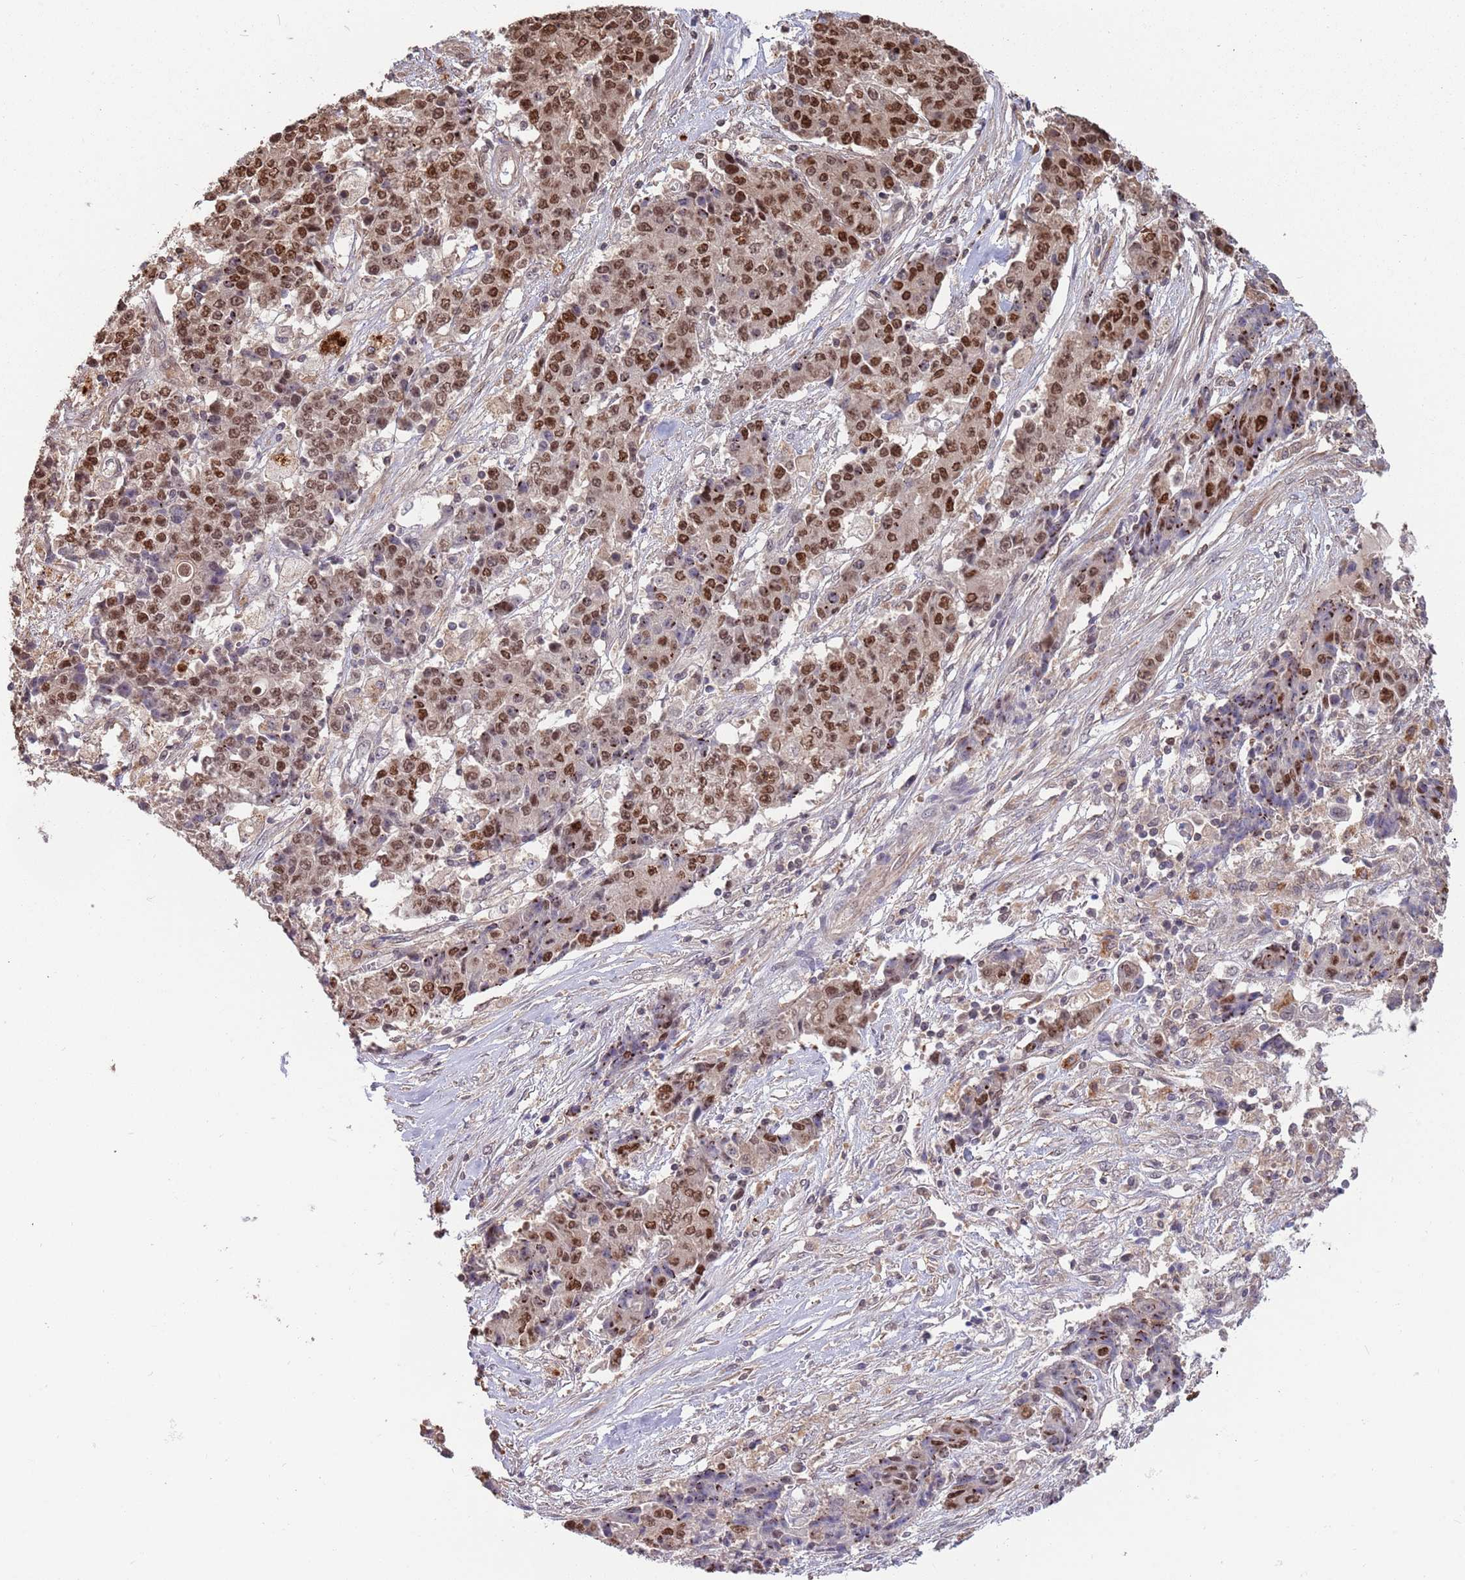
{"staining": {"intensity": "strong", "quantity": ">75%", "location": "nuclear"}, "tissue": "ovarian cancer", "cell_type": "Tumor cells", "image_type": "cancer", "snomed": [{"axis": "morphology", "description": "Carcinoma, endometroid"}, {"axis": "topography", "description": "Ovary"}], "caption": "This photomicrograph shows immunohistochemistry (IHC) staining of human ovarian cancer (endometroid carcinoma), with high strong nuclear staining in approximately >75% of tumor cells.", "gene": "SALL1", "patient": {"sex": "female", "age": 42}}